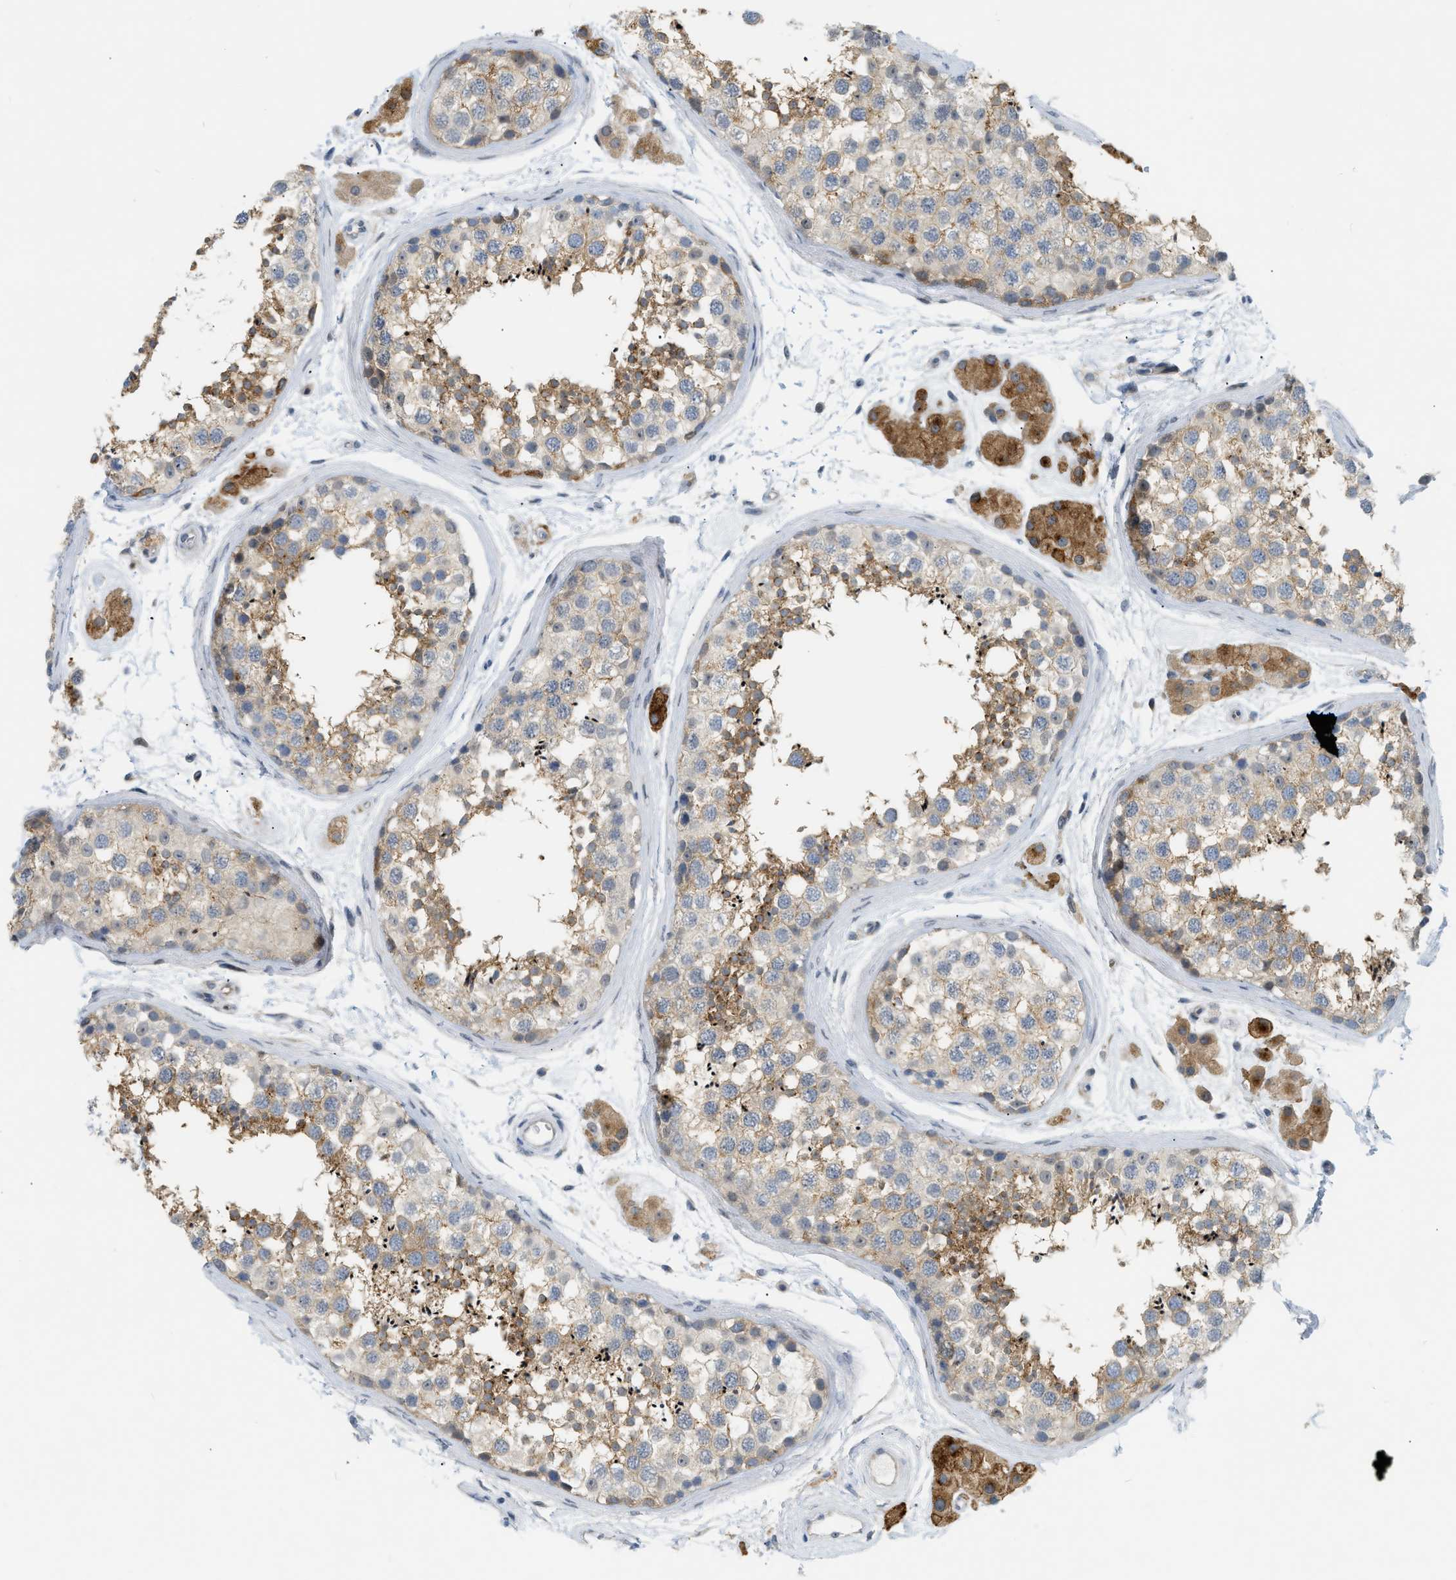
{"staining": {"intensity": "strong", "quantity": "25%-75%", "location": "cytoplasmic/membranous"}, "tissue": "testis", "cell_type": "Cells in seminiferous ducts", "image_type": "normal", "snomed": [{"axis": "morphology", "description": "Normal tissue, NOS"}, {"axis": "topography", "description": "Testis"}], "caption": "Testis stained with a protein marker exhibits strong staining in cells in seminiferous ducts.", "gene": "ZNF408", "patient": {"sex": "male", "age": 56}}